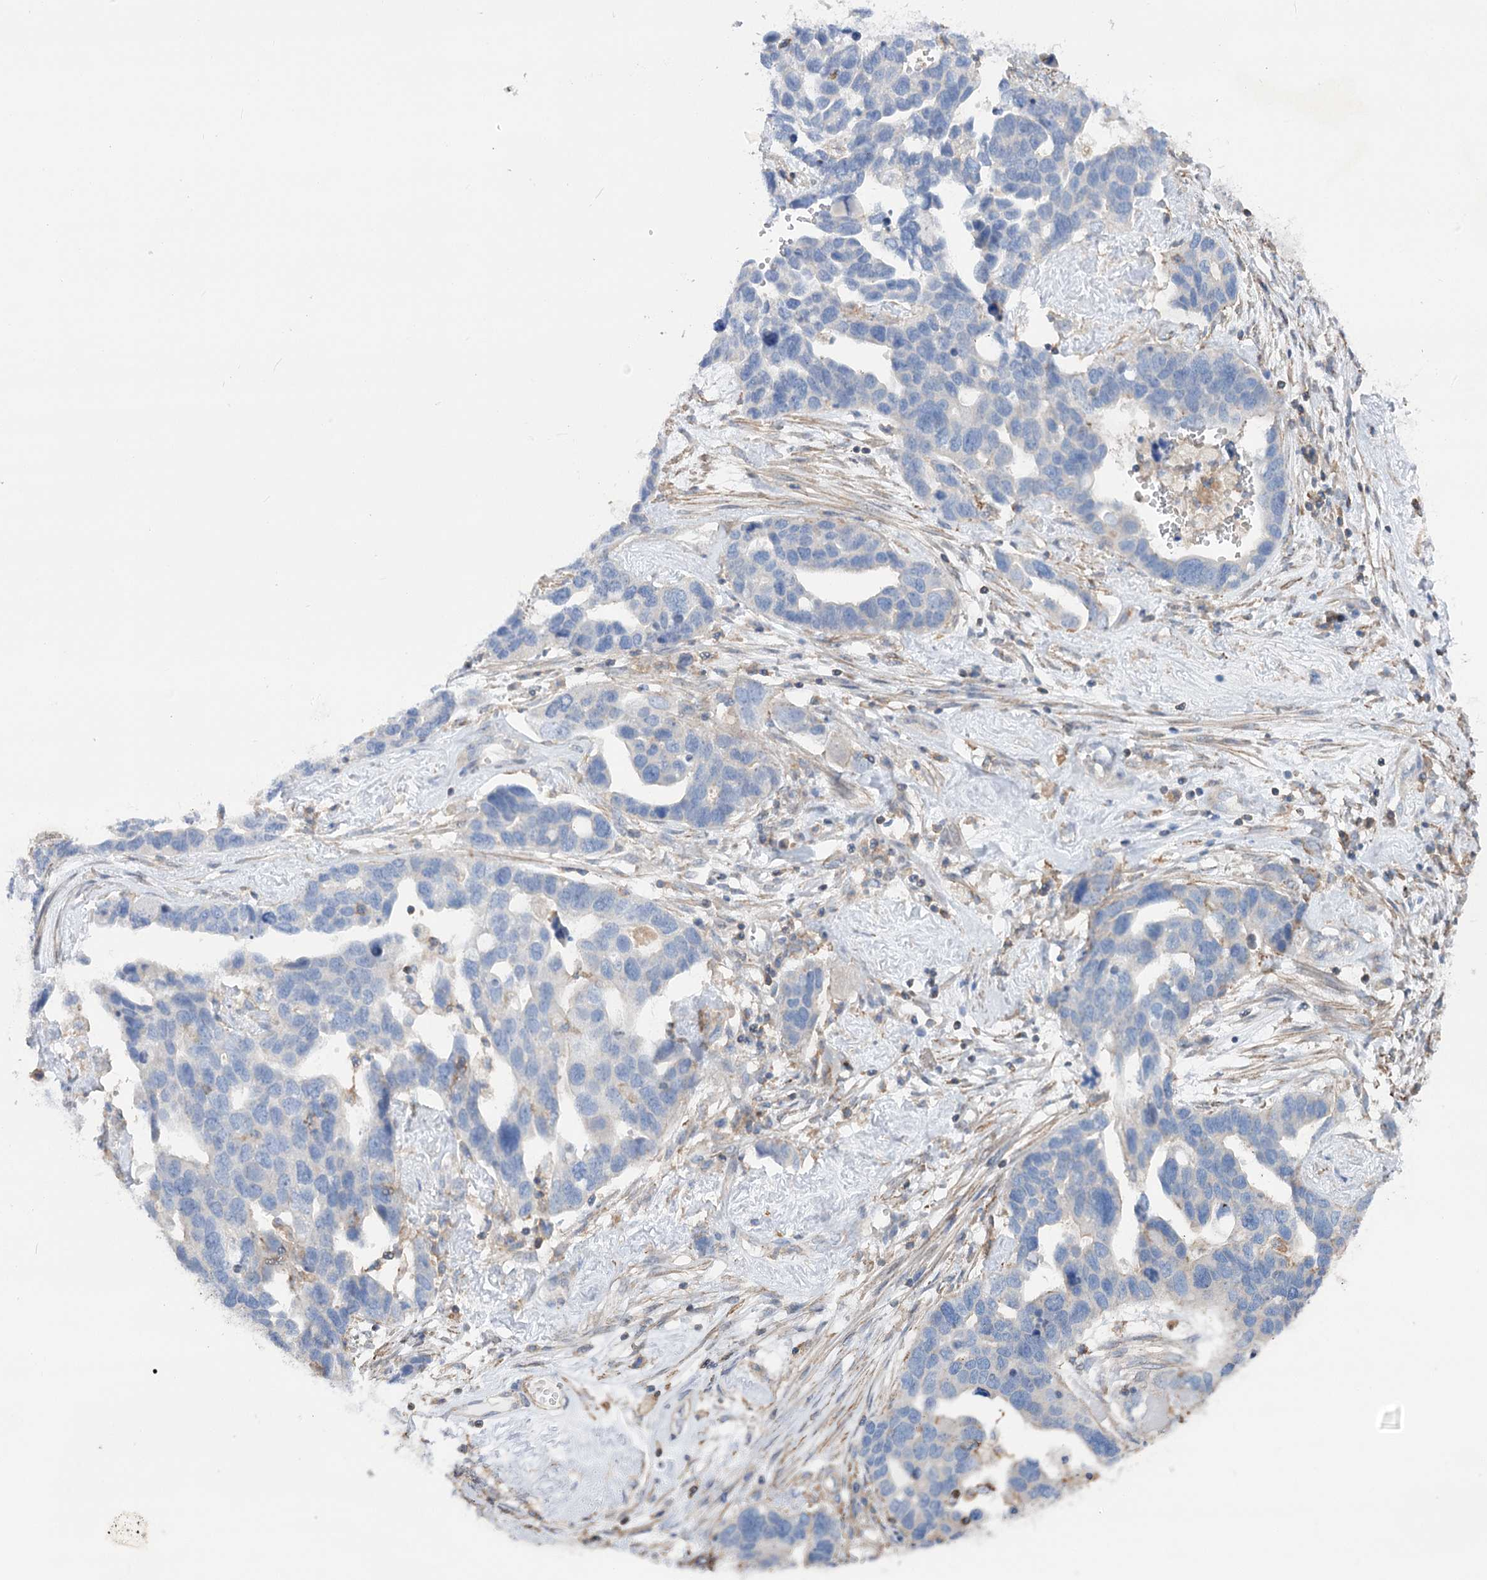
{"staining": {"intensity": "negative", "quantity": "none", "location": "none"}, "tissue": "ovarian cancer", "cell_type": "Tumor cells", "image_type": "cancer", "snomed": [{"axis": "morphology", "description": "Cystadenocarcinoma, serous, NOS"}, {"axis": "topography", "description": "Ovary"}], "caption": "Tumor cells are negative for brown protein staining in ovarian cancer (serous cystadenocarcinoma). Brightfield microscopy of immunohistochemistry stained with DAB (3,3'-diaminobenzidine) (brown) and hematoxylin (blue), captured at high magnification.", "gene": "LARP1B", "patient": {"sex": "female", "age": 54}}